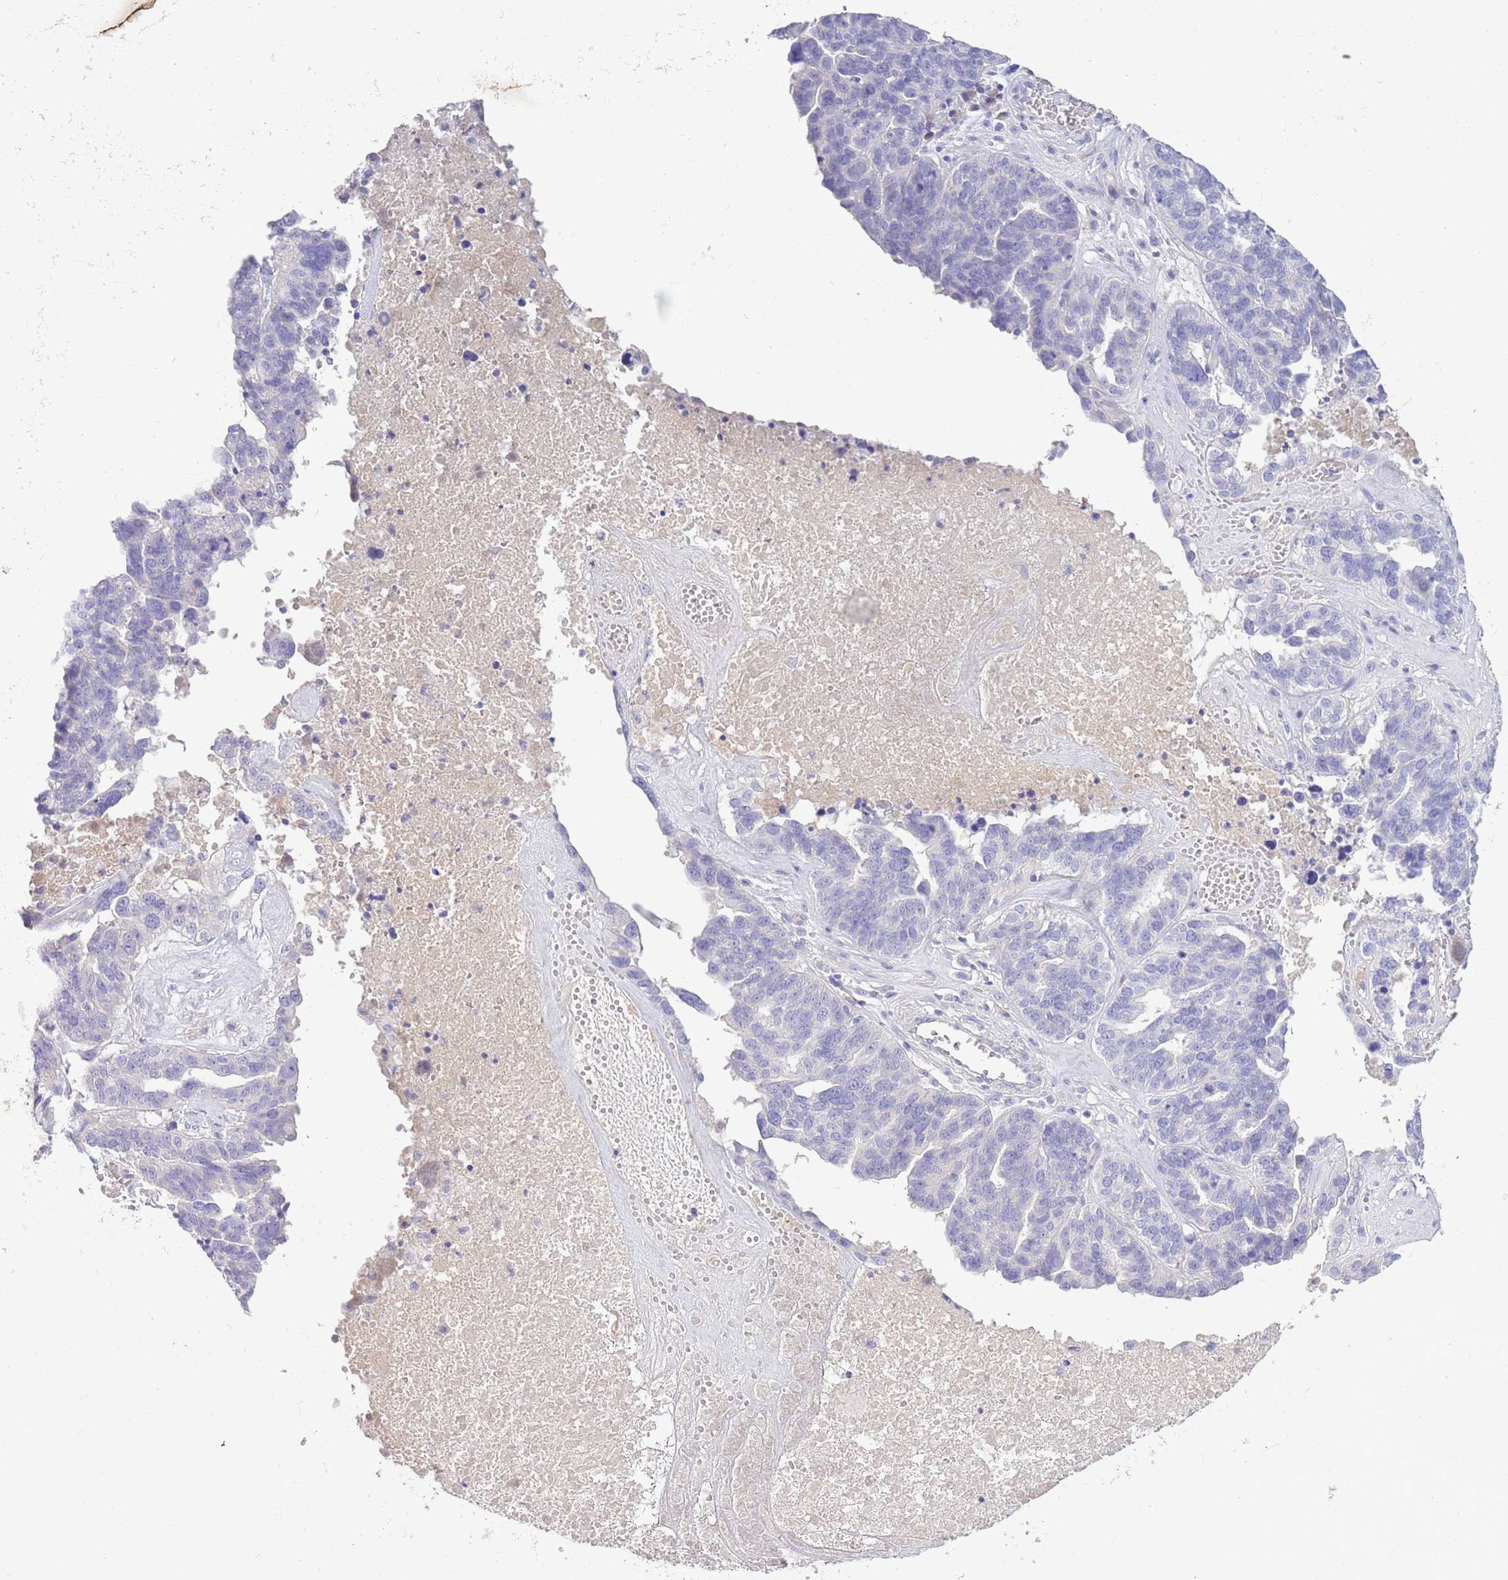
{"staining": {"intensity": "negative", "quantity": "none", "location": "none"}, "tissue": "ovarian cancer", "cell_type": "Tumor cells", "image_type": "cancer", "snomed": [{"axis": "morphology", "description": "Cystadenocarcinoma, serous, NOS"}, {"axis": "topography", "description": "Ovary"}], "caption": "An IHC image of serous cystadenocarcinoma (ovarian) is shown. There is no staining in tumor cells of serous cystadenocarcinoma (ovarian).", "gene": "IGFL4", "patient": {"sex": "female", "age": 59}}